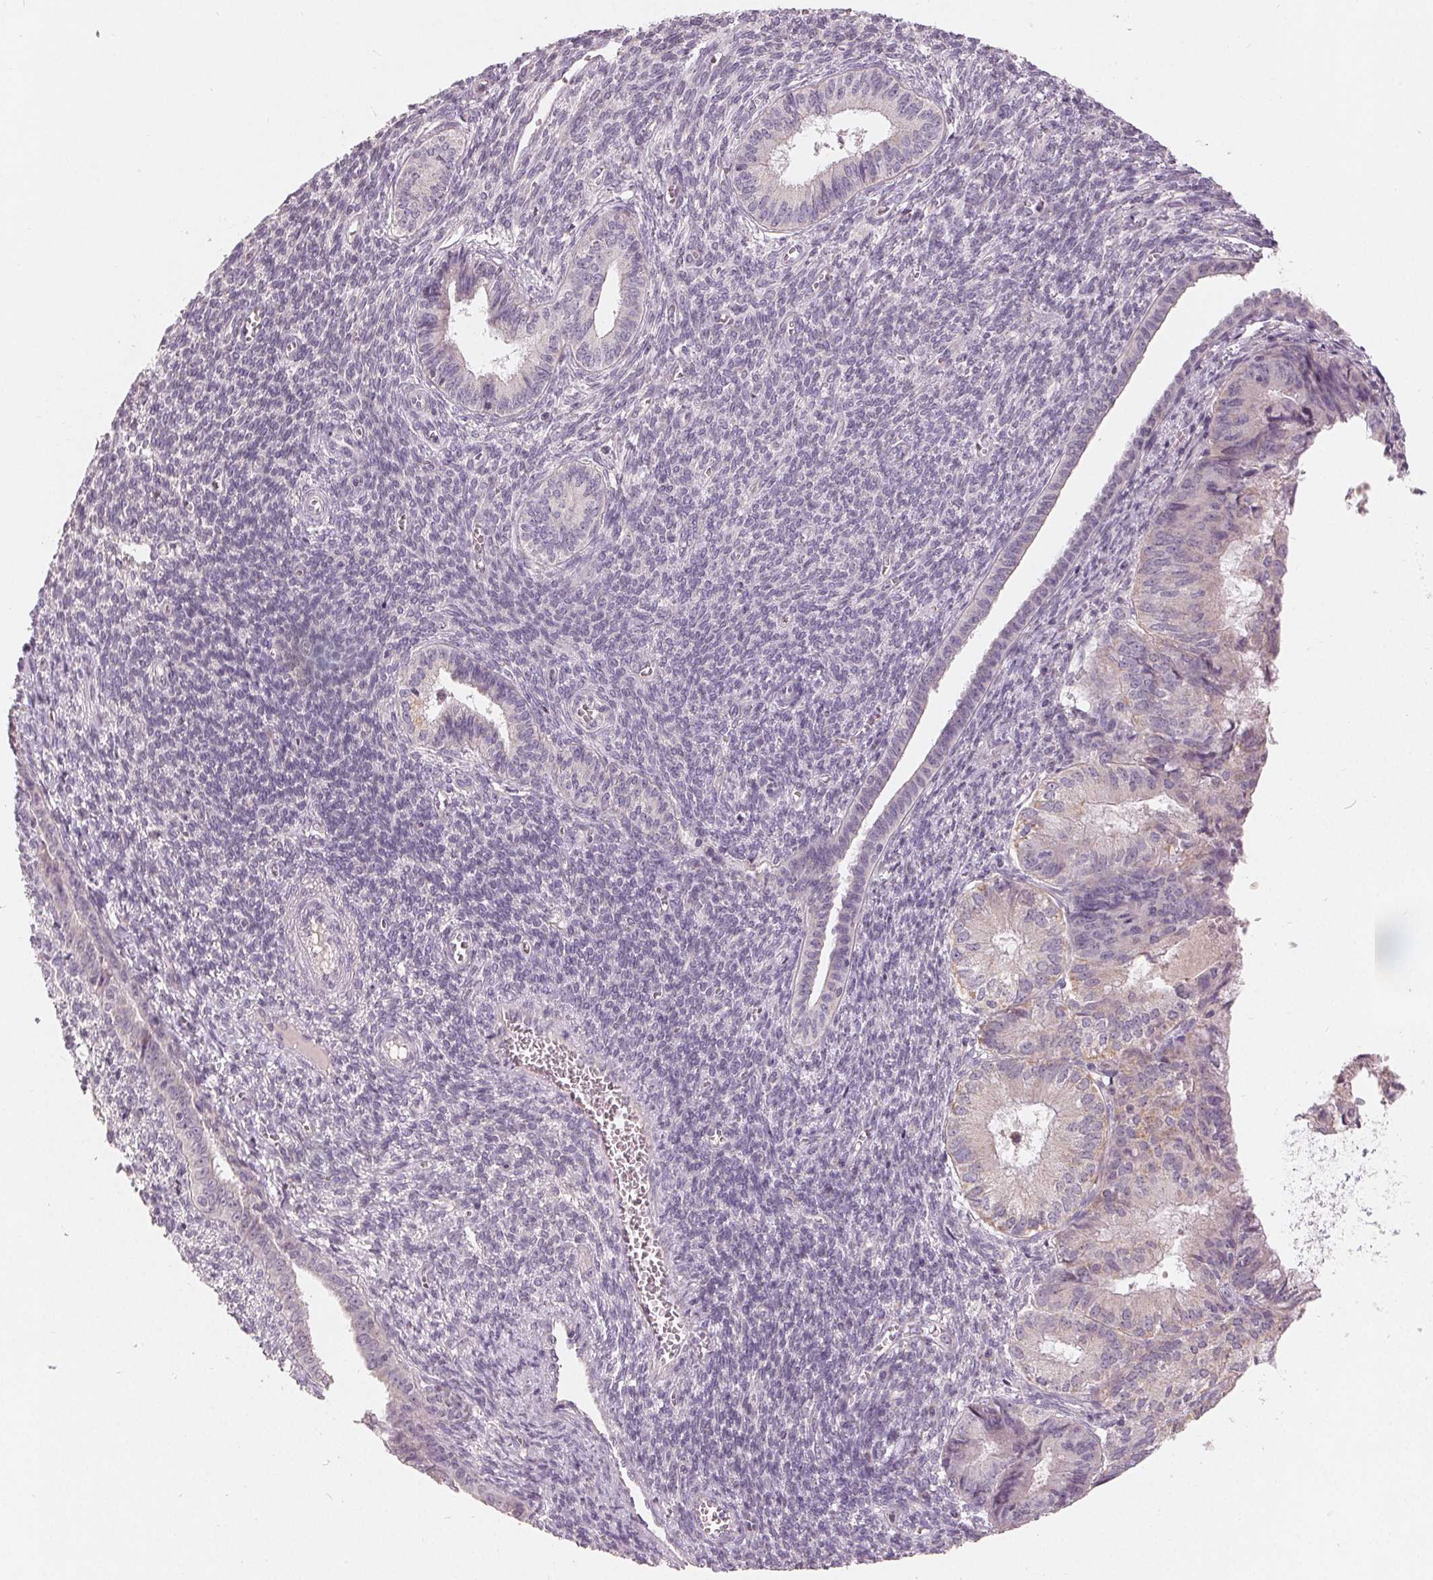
{"staining": {"intensity": "negative", "quantity": "none", "location": "none"}, "tissue": "endometrial cancer", "cell_type": "Tumor cells", "image_type": "cancer", "snomed": [{"axis": "morphology", "description": "Adenocarcinoma, NOS"}, {"axis": "topography", "description": "Endometrium"}], "caption": "This is an immunohistochemistry (IHC) image of human adenocarcinoma (endometrial). There is no expression in tumor cells.", "gene": "TRIM60", "patient": {"sex": "female", "age": 86}}